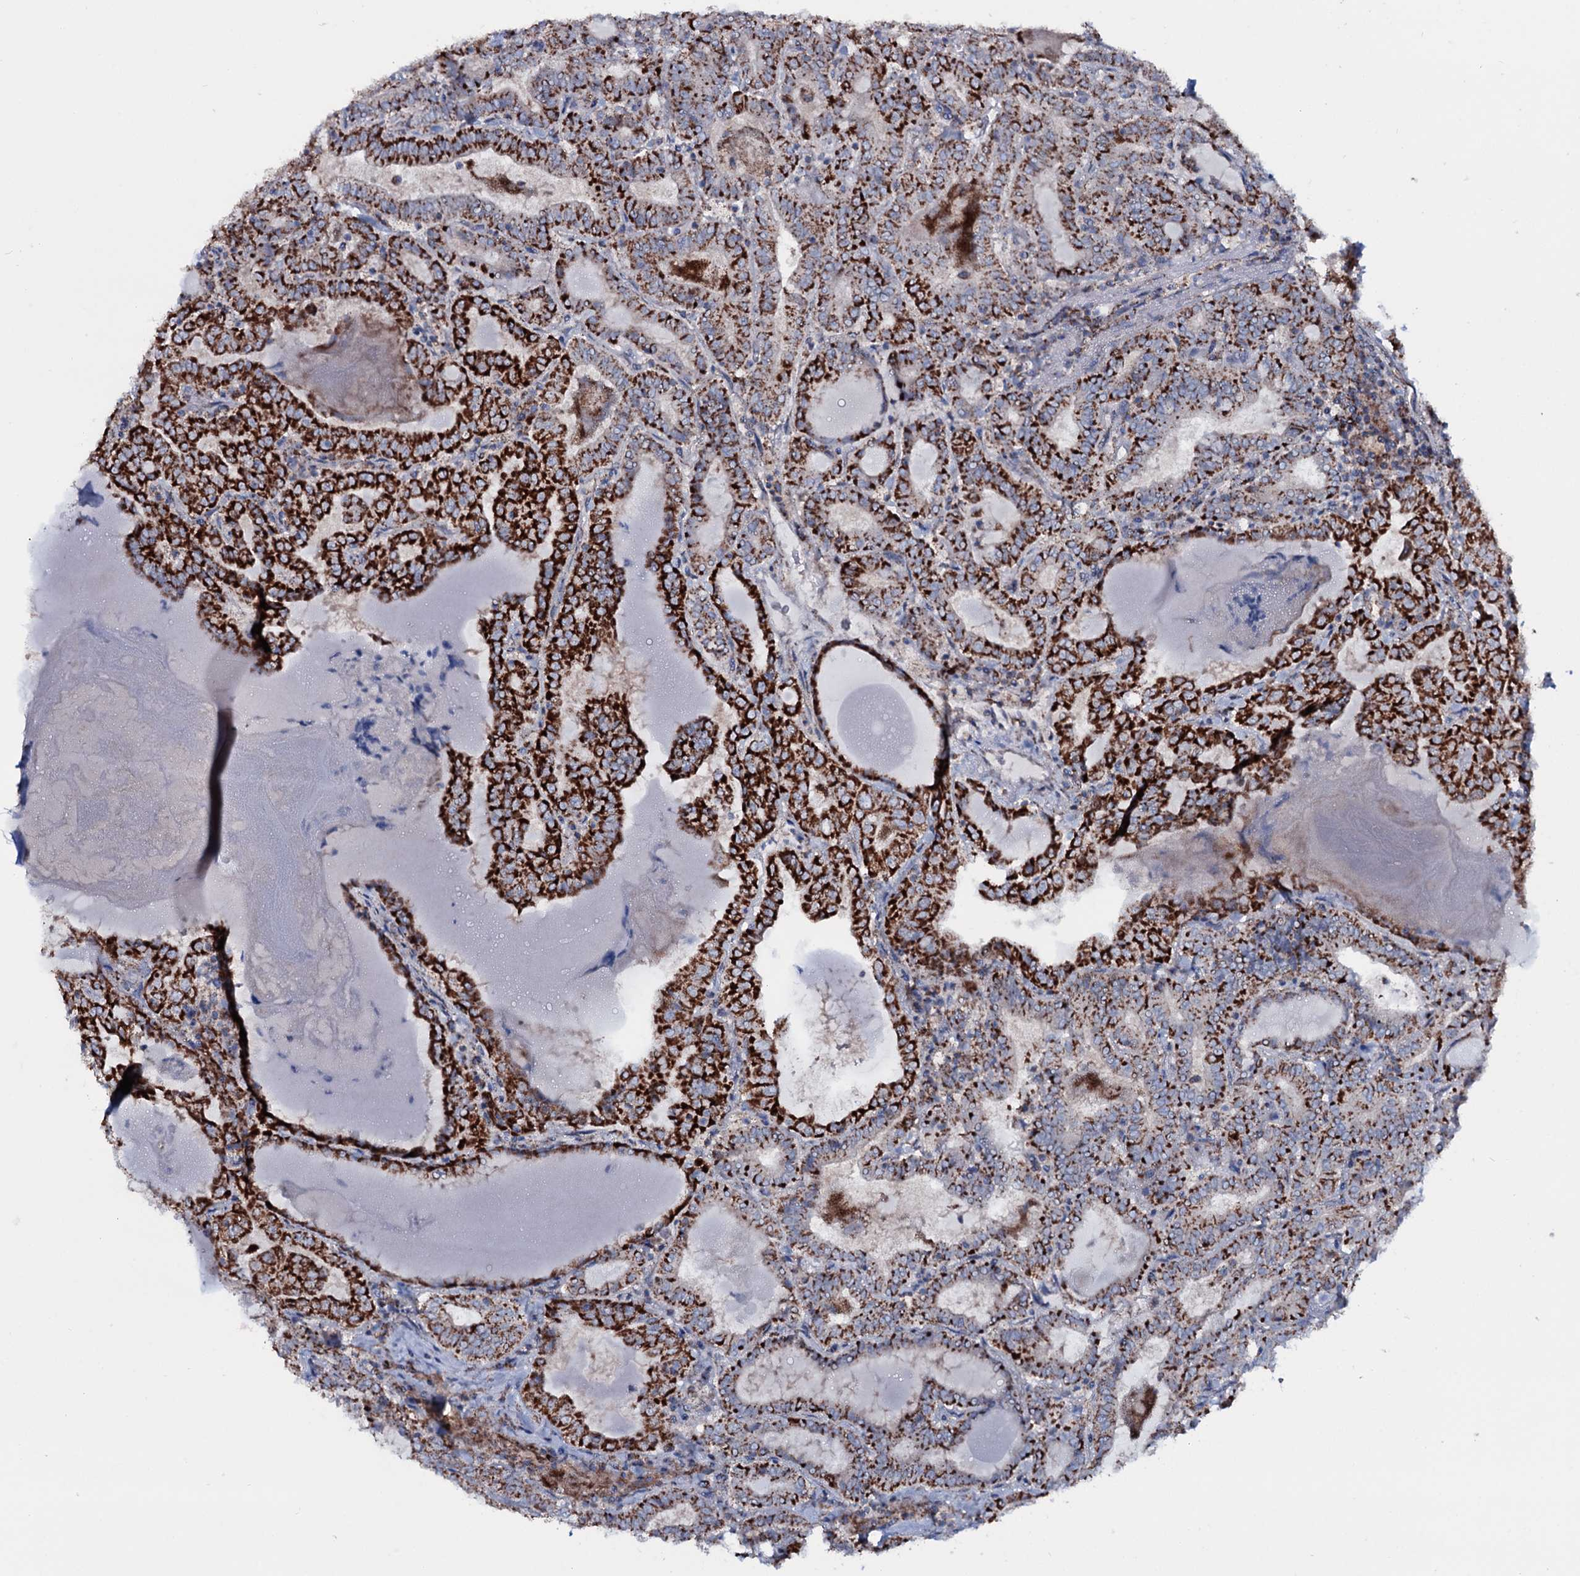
{"staining": {"intensity": "strong", "quantity": ">75%", "location": "cytoplasmic/membranous"}, "tissue": "thyroid cancer", "cell_type": "Tumor cells", "image_type": "cancer", "snomed": [{"axis": "morphology", "description": "Papillary adenocarcinoma, NOS"}, {"axis": "topography", "description": "Thyroid gland"}], "caption": "Thyroid papillary adenocarcinoma stained for a protein (brown) demonstrates strong cytoplasmic/membranous positive expression in approximately >75% of tumor cells.", "gene": "MRPS35", "patient": {"sex": "female", "age": 72}}